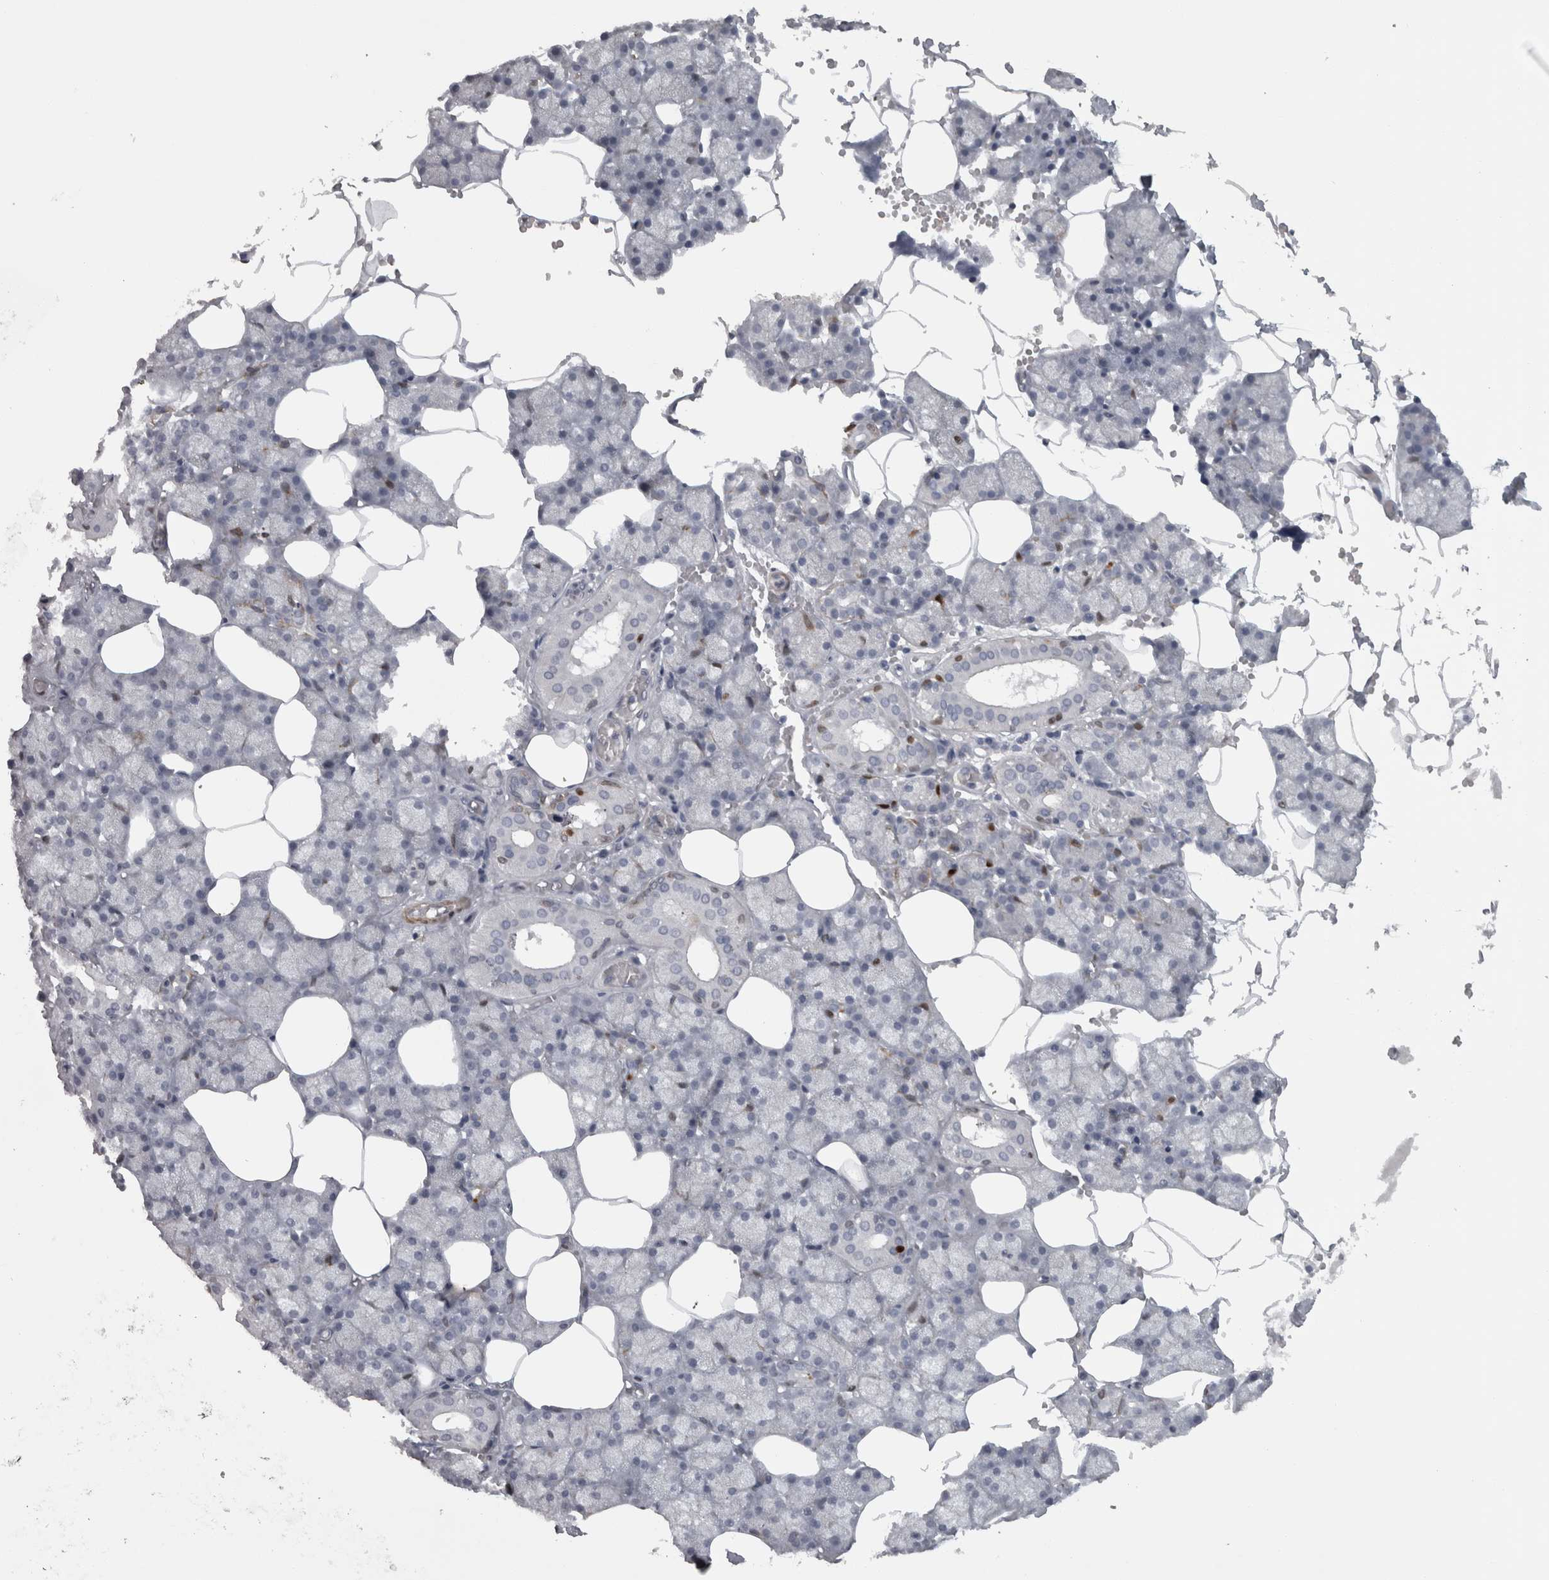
{"staining": {"intensity": "negative", "quantity": "none", "location": "none"}, "tissue": "salivary gland", "cell_type": "Glandular cells", "image_type": "normal", "snomed": [{"axis": "morphology", "description": "Normal tissue, NOS"}, {"axis": "topography", "description": "Salivary gland"}], "caption": "A micrograph of human salivary gland is negative for staining in glandular cells. (Immunohistochemistry (ihc), brightfield microscopy, high magnification).", "gene": "PPP1R12B", "patient": {"sex": "male", "age": 62}}